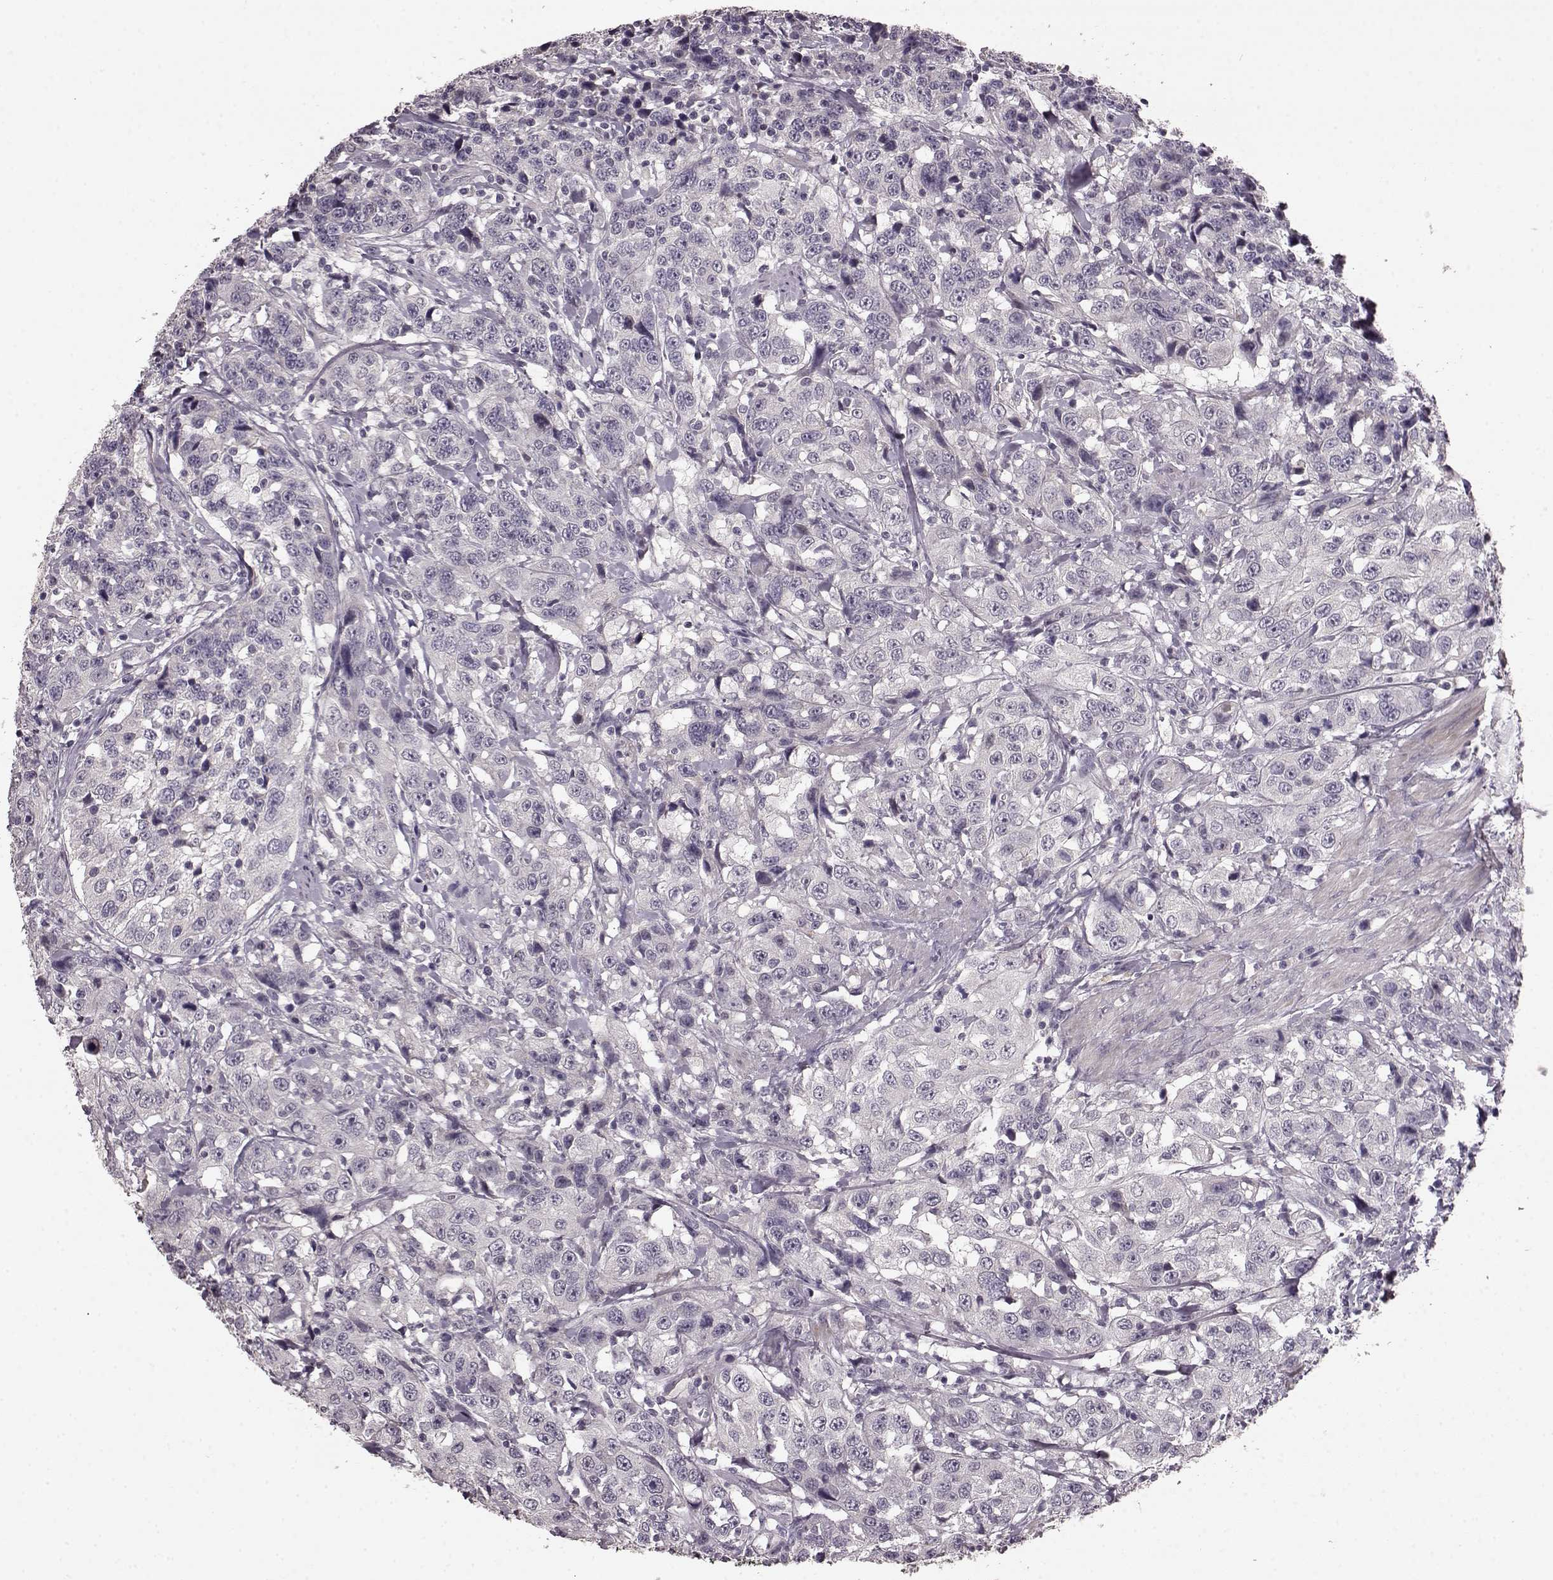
{"staining": {"intensity": "negative", "quantity": "none", "location": "none"}, "tissue": "urothelial cancer", "cell_type": "Tumor cells", "image_type": "cancer", "snomed": [{"axis": "morphology", "description": "Urothelial carcinoma, NOS"}, {"axis": "morphology", "description": "Urothelial carcinoma, High grade"}, {"axis": "topography", "description": "Urinary bladder"}], "caption": "A micrograph of high-grade urothelial carcinoma stained for a protein demonstrates no brown staining in tumor cells.", "gene": "SLC52A3", "patient": {"sex": "female", "age": 73}}